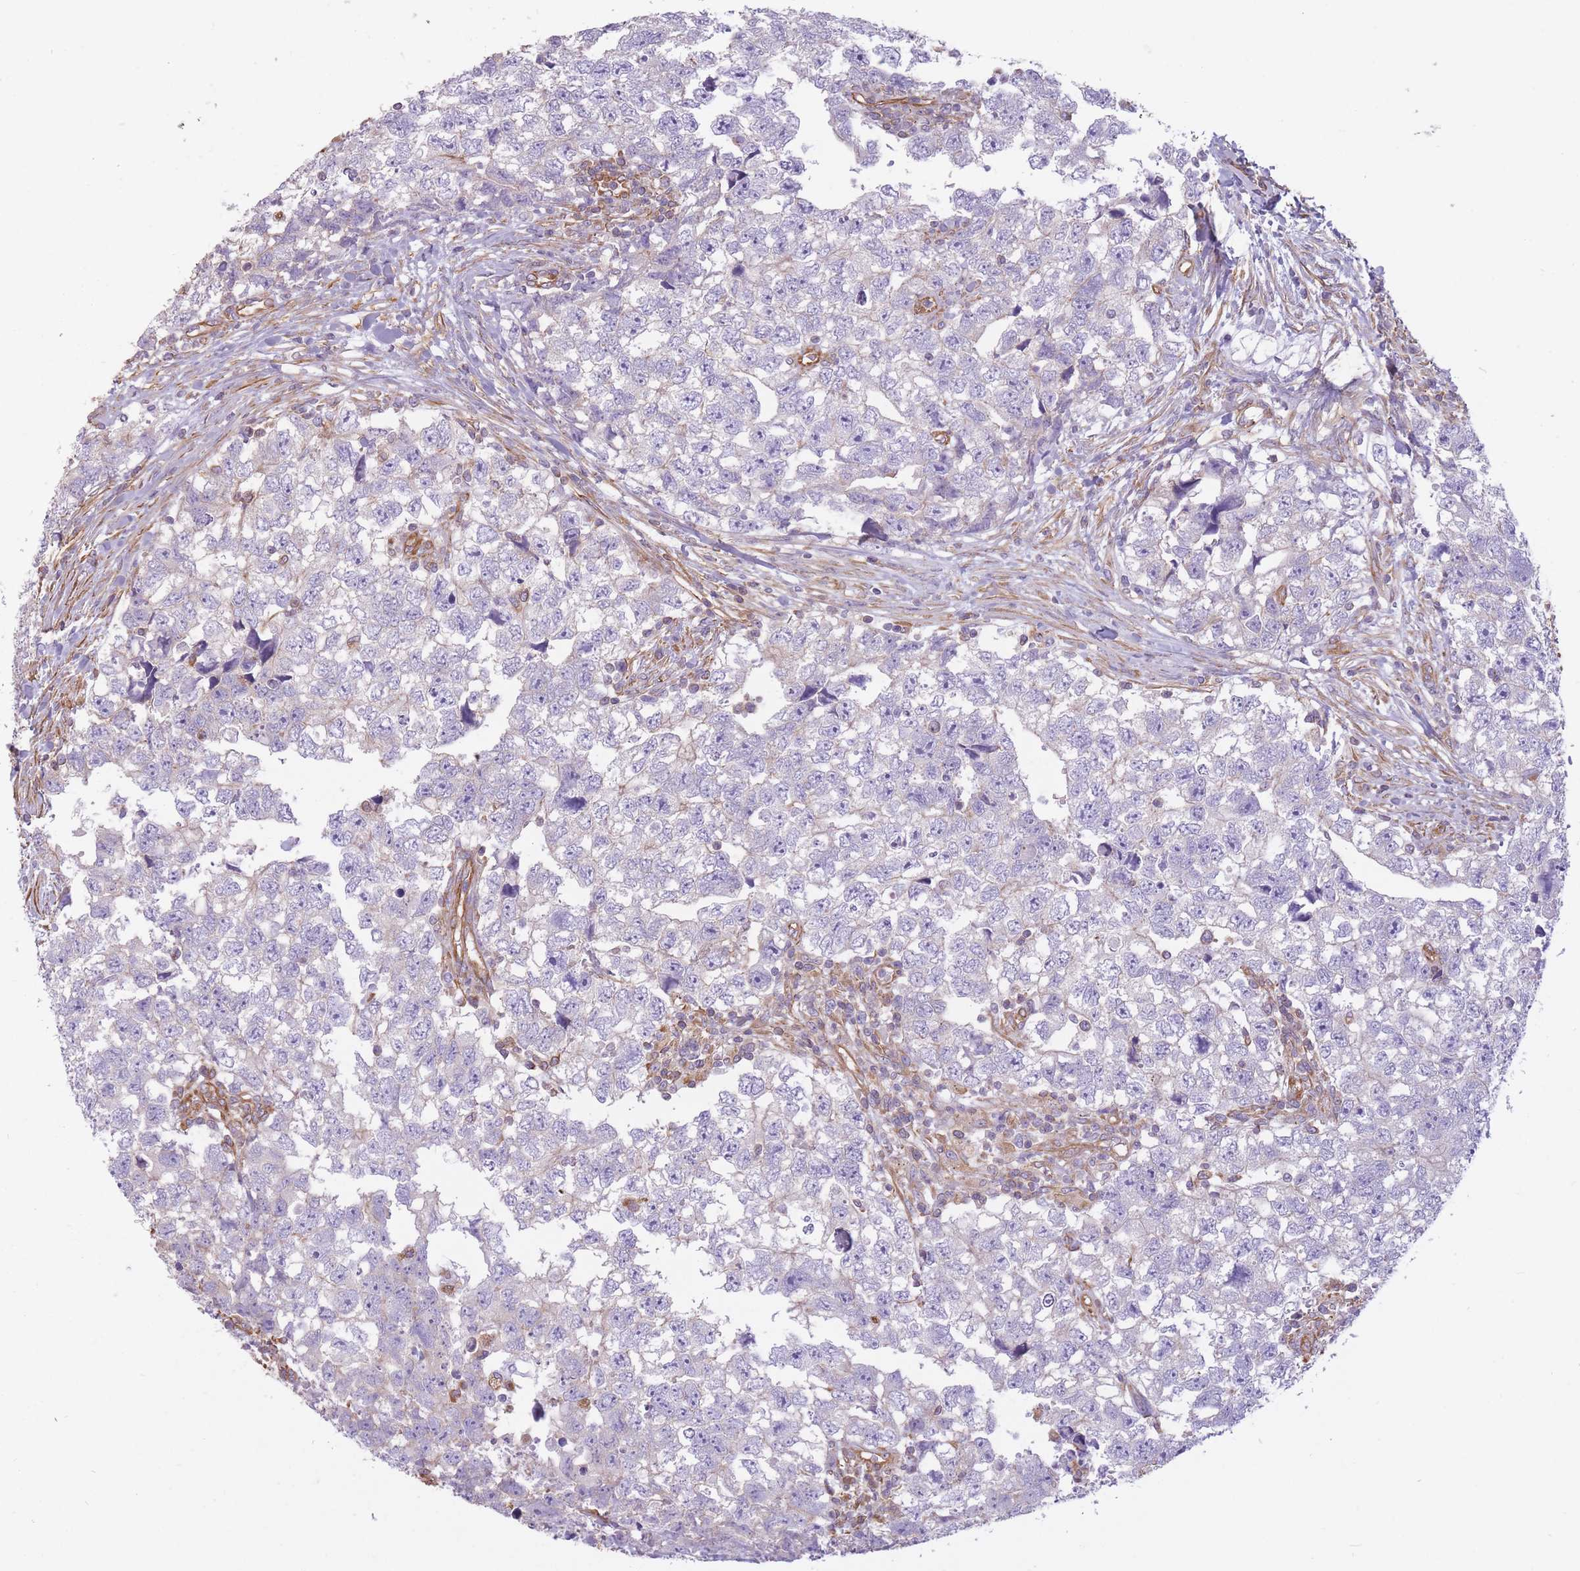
{"staining": {"intensity": "negative", "quantity": "none", "location": "none"}, "tissue": "testis cancer", "cell_type": "Tumor cells", "image_type": "cancer", "snomed": [{"axis": "morphology", "description": "Carcinoma, Embryonal, NOS"}, {"axis": "topography", "description": "Testis"}], "caption": "This is a histopathology image of IHC staining of testis cancer (embryonal carcinoma), which shows no positivity in tumor cells.", "gene": "ADD1", "patient": {"sex": "male", "age": 22}}